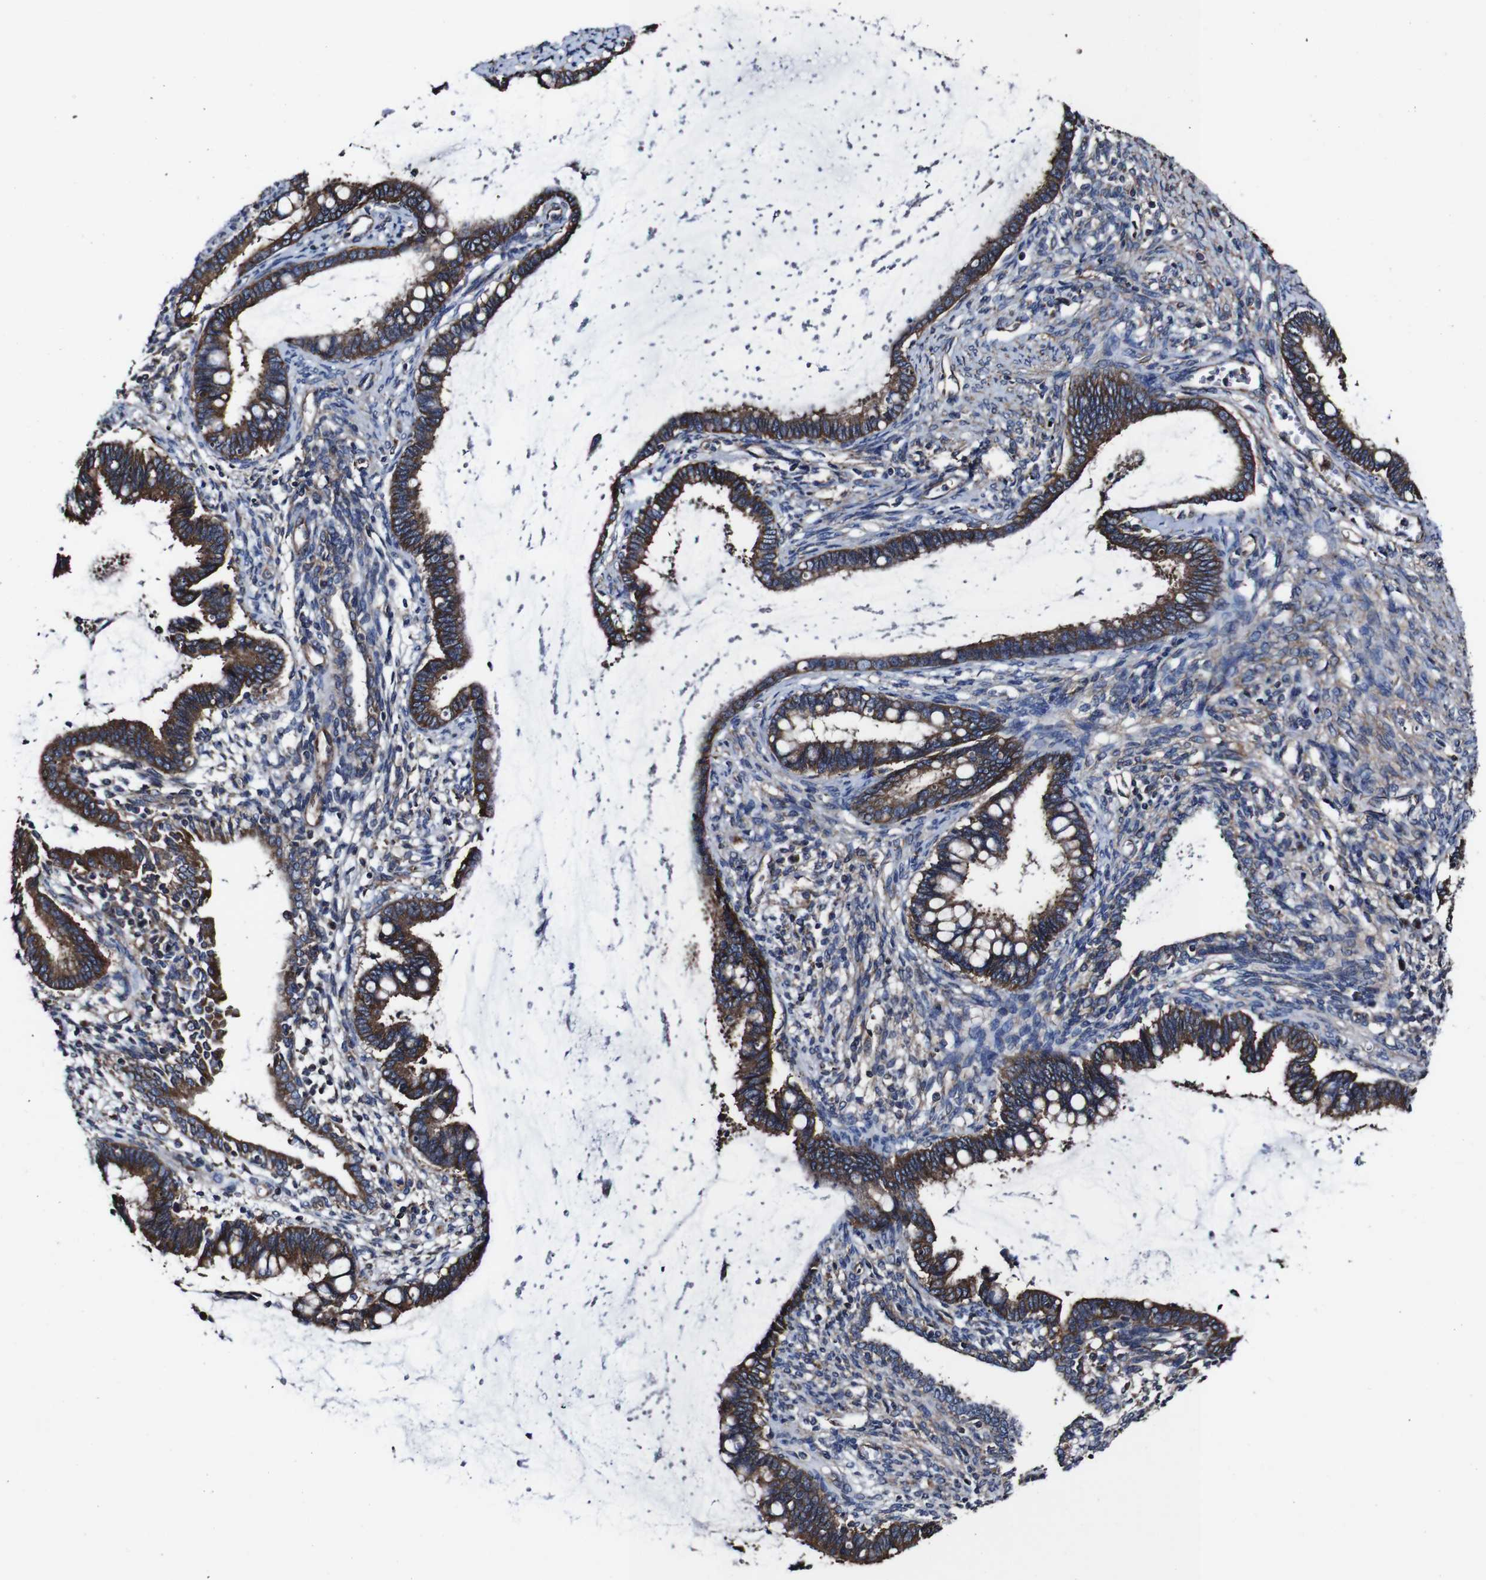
{"staining": {"intensity": "strong", "quantity": ">75%", "location": "cytoplasmic/membranous"}, "tissue": "cervical cancer", "cell_type": "Tumor cells", "image_type": "cancer", "snomed": [{"axis": "morphology", "description": "Adenocarcinoma, NOS"}, {"axis": "topography", "description": "Cervix"}], "caption": "This is an image of immunohistochemistry staining of cervical adenocarcinoma, which shows strong staining in the cytoplasmic/membranous of tumor cells.", "gene": "CSF1R", "patient": {"sex": "female", "age": 44}}